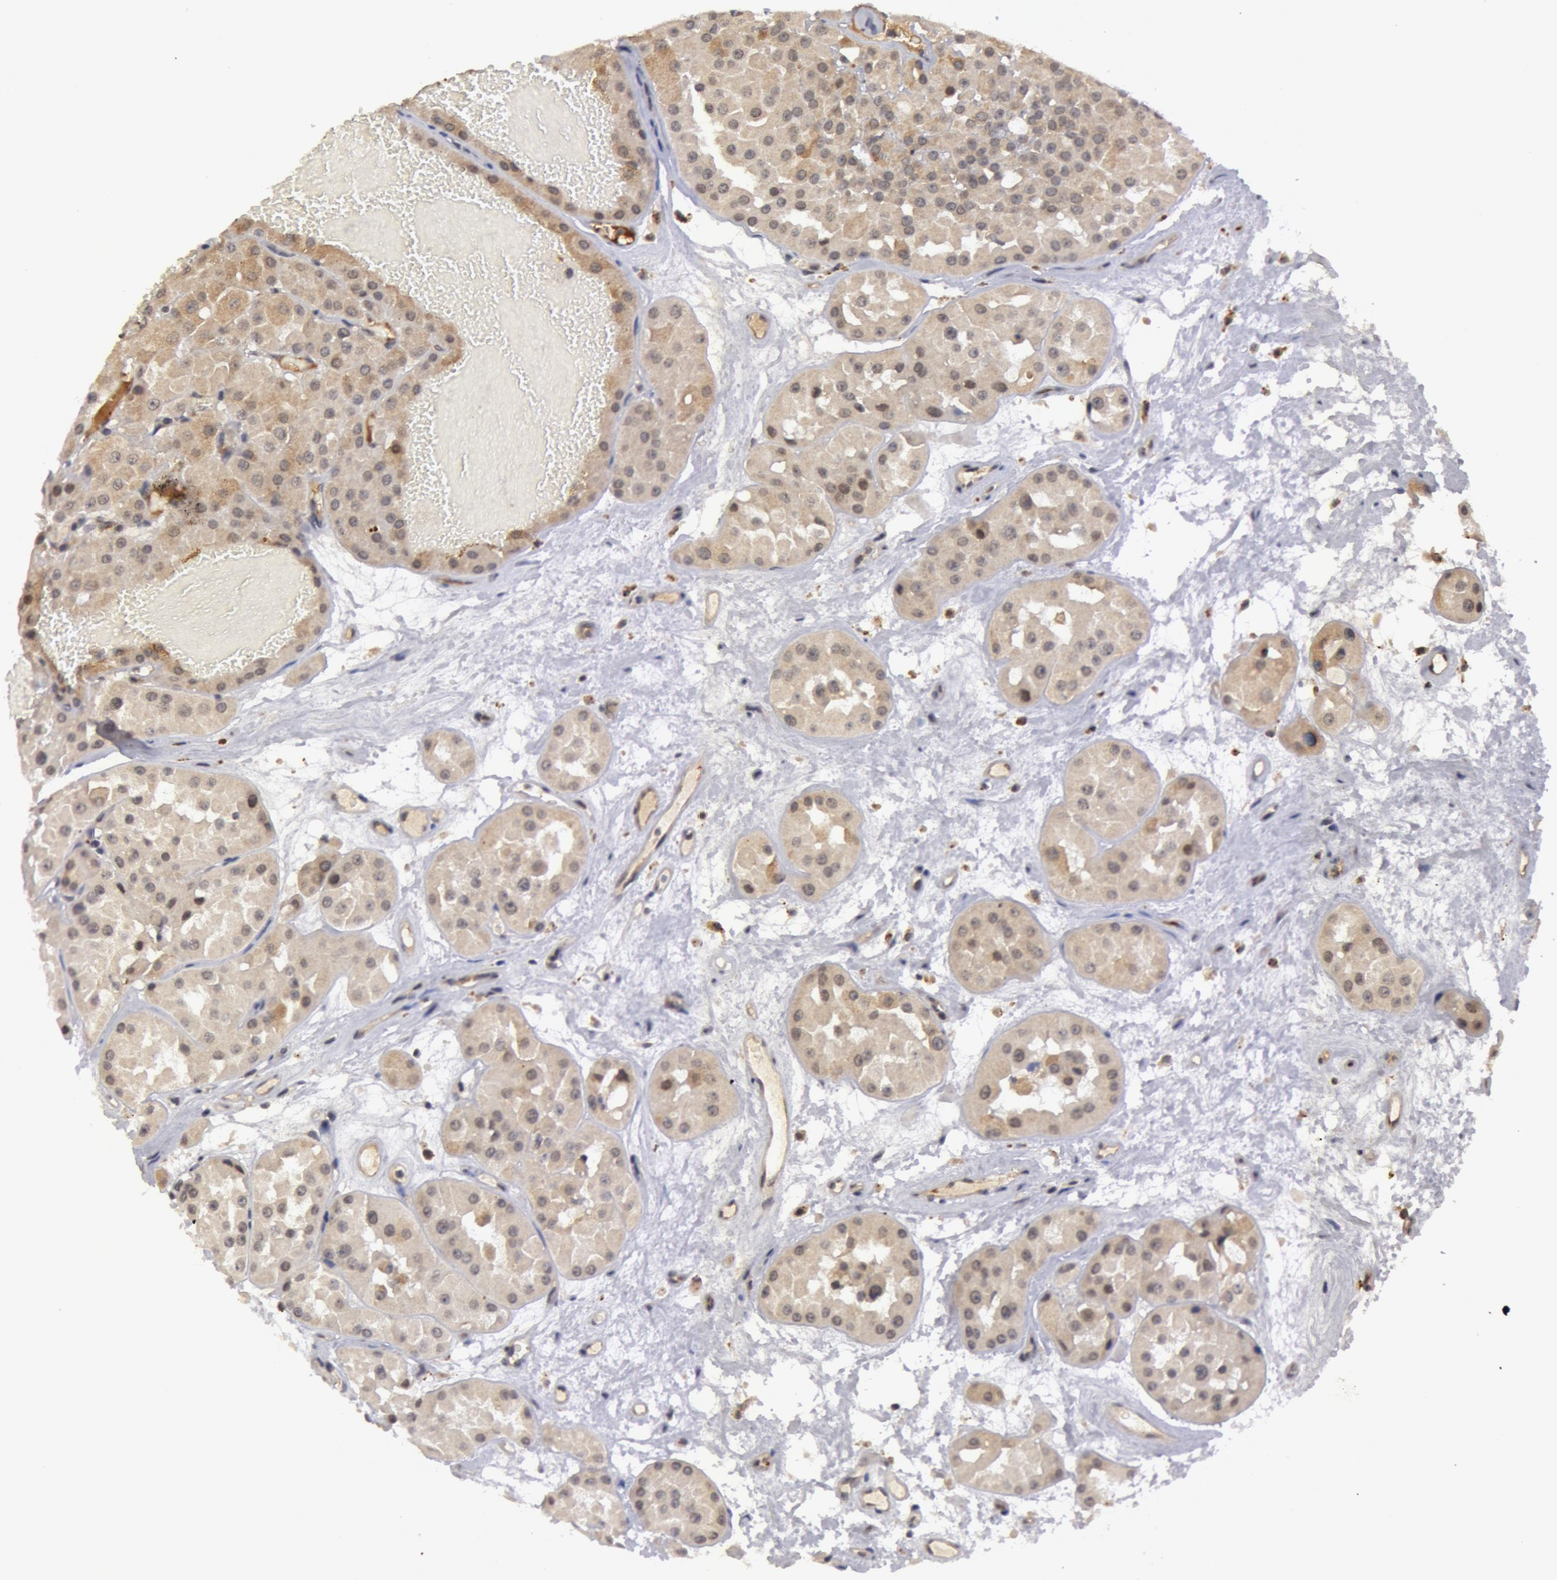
{"staining": {"intensity": "weak", "quantity": ">75%", "location": "cytoplasmic/membranous"}, "tissue": "renal cancer", "cell_type": "Tumor cells", "image_type": "cancer", "snomed": [{"axis": "morphology", "description": "Adenocarcinoma, uncertain malignant potential"}, {"axis": "topography", "description": "Kidney"}], "caption": "The photomicrograph displays a brown stain indicating the presence of a protein in the cytoplasmic/membranous of tumor cells in renal adenocarcinoma,  uncertain malignant potential.", "gene": "SYTL4", "patient": {"sex": "male", "age": 63}}